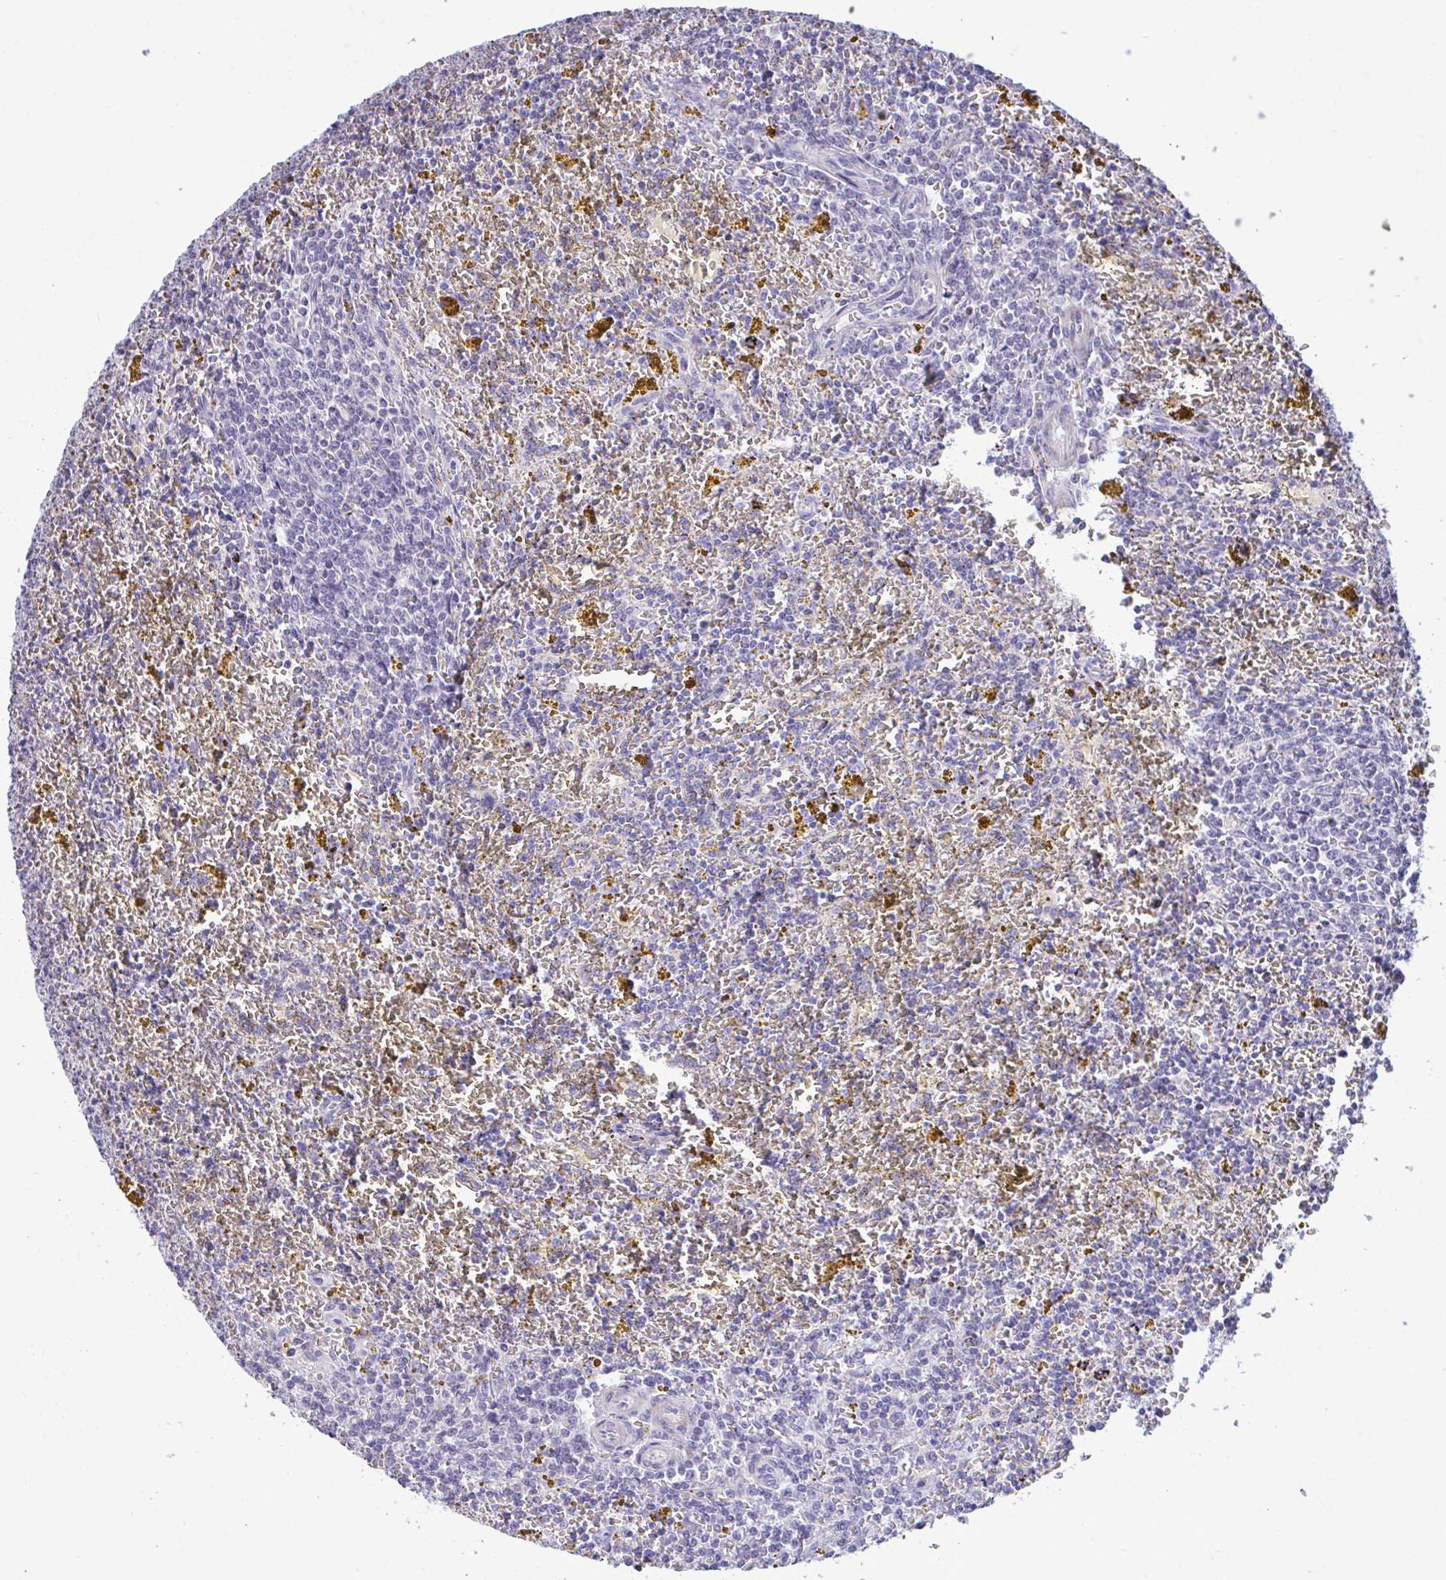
{"staining": {"intensity": "negative", "quantity": "none", "location": "none"}, "tissue": "lymphoma", "cell_type": "Tumor cells", "image_type": "cancer", "snomed": [{"axis": "morphology", "description": "Malignant lymphoma, non-Hodgkin's type, Low grade"}, {"axis": "topography", "description": "Spleen"}, {"axis": "topography", "description": "Lymph node"}], "caption": "Immunohistochemical staining of malignant lymphoma, non-Hodgkin's type (low-grade) exhibits no significant expression in tumor cells.", "gene": "PIGK", "patient": {"sex": "female", "age": 66}}